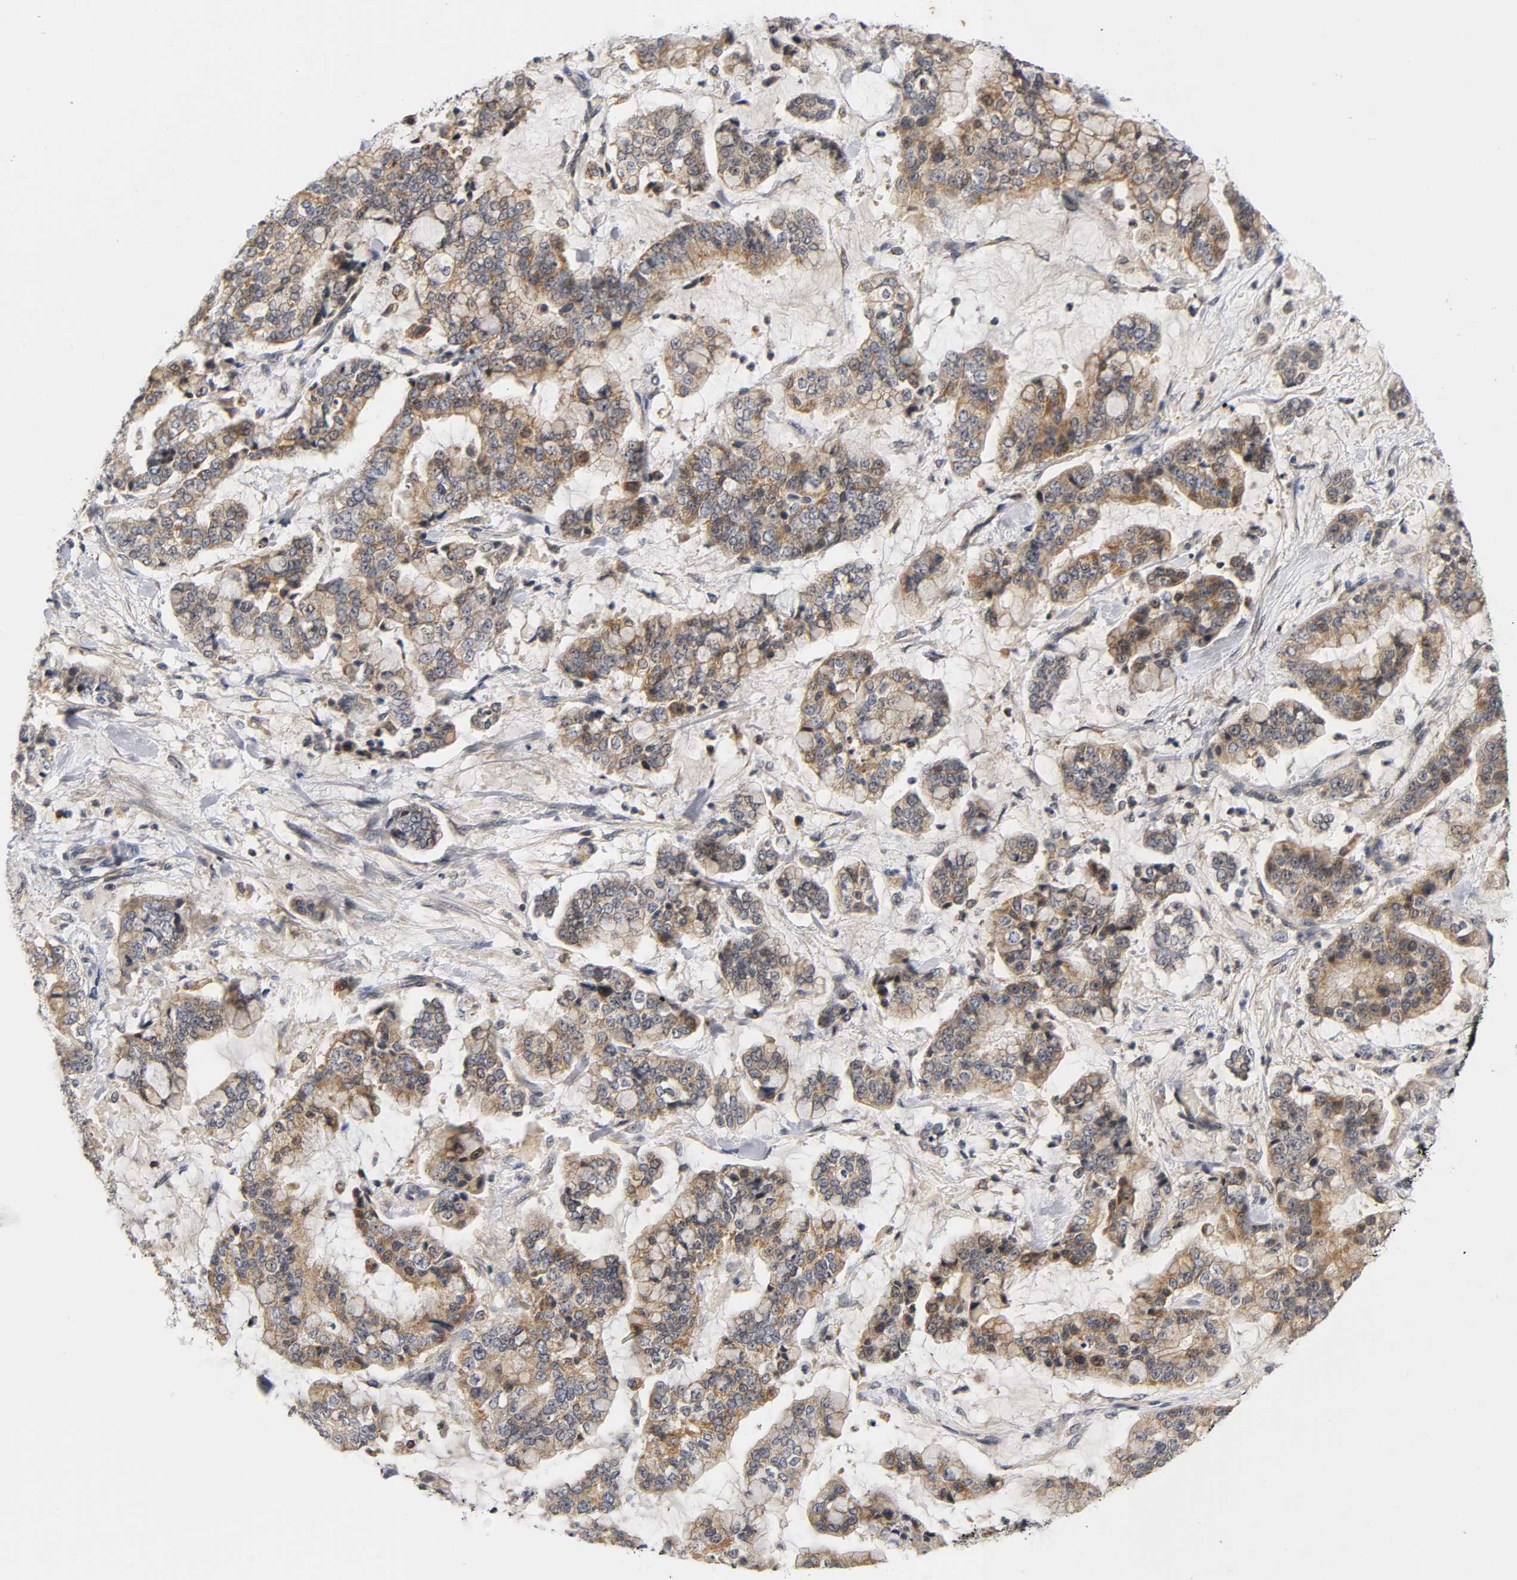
{"staining": {"intensity": "weak", "quantity": ">75%", "location": "cytoplasmic/membranous"}, "tissue": "stomach cancer", "cell_type": "Tumor cells", "image_type": "cancer", "snomed": [{"axis": "morphology", "description": "Normal tissue, NOS"}, {"axis": "morphology", "description": "Adenocarcinoma, NOS"}, {"axis": "topography", "description": "Stomach, upper"}, {"axis": "topography", "description": "Stomach"}], "caption": "High-power microscopy captured an immunohistochemistry histopathology image of stomach cancer (adenocarcinoma), revealing weak cytoplasmic/membranous expression in about >75% of tumor cells.", "gene": "NRP1", "patient": {"sex": "male", "age": 76}}